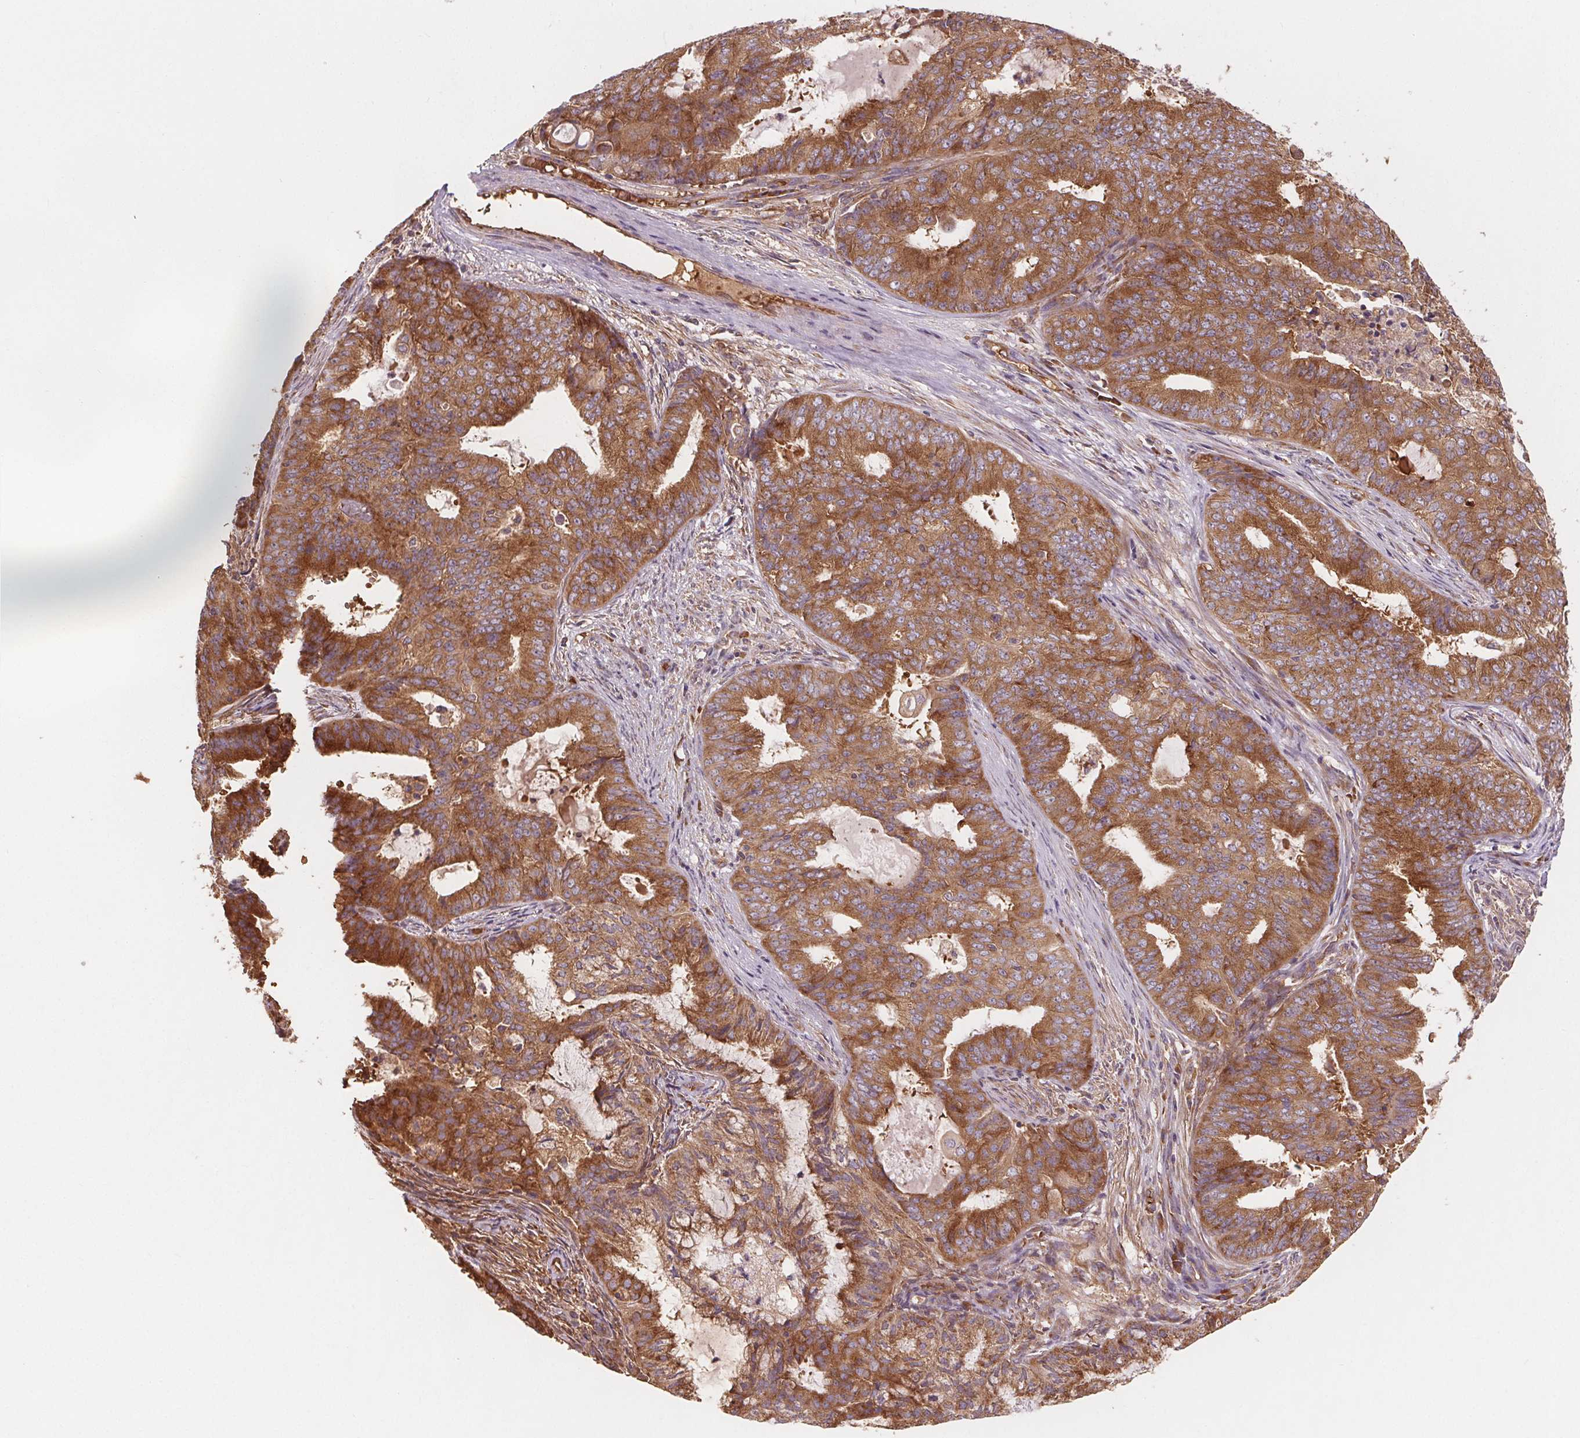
{"staining": {"intensity": "moderate", "quantity": ">75%", "location": "cytoplasmic/membranous"}, "tissue": "endometrial cancer", "cell_type": "Tumor cells", "image_type": "cancer", "snomed": [{"axis": "morphology", "description": "Adenocarcinoma, NOS"}, {"axis": "topography", "description": "Endometrium"}], "caption": "Immunohistochemistry of human endometrial adenocarcinoma reveals medium levels of moderate cytoplasmic/membranous expression in about >75% of tumor cells. The protein is shown in brown color, while the nuclei are stained blue.", "gene": "EIF3D", "patient": {"sex": "female", "age": 62}}